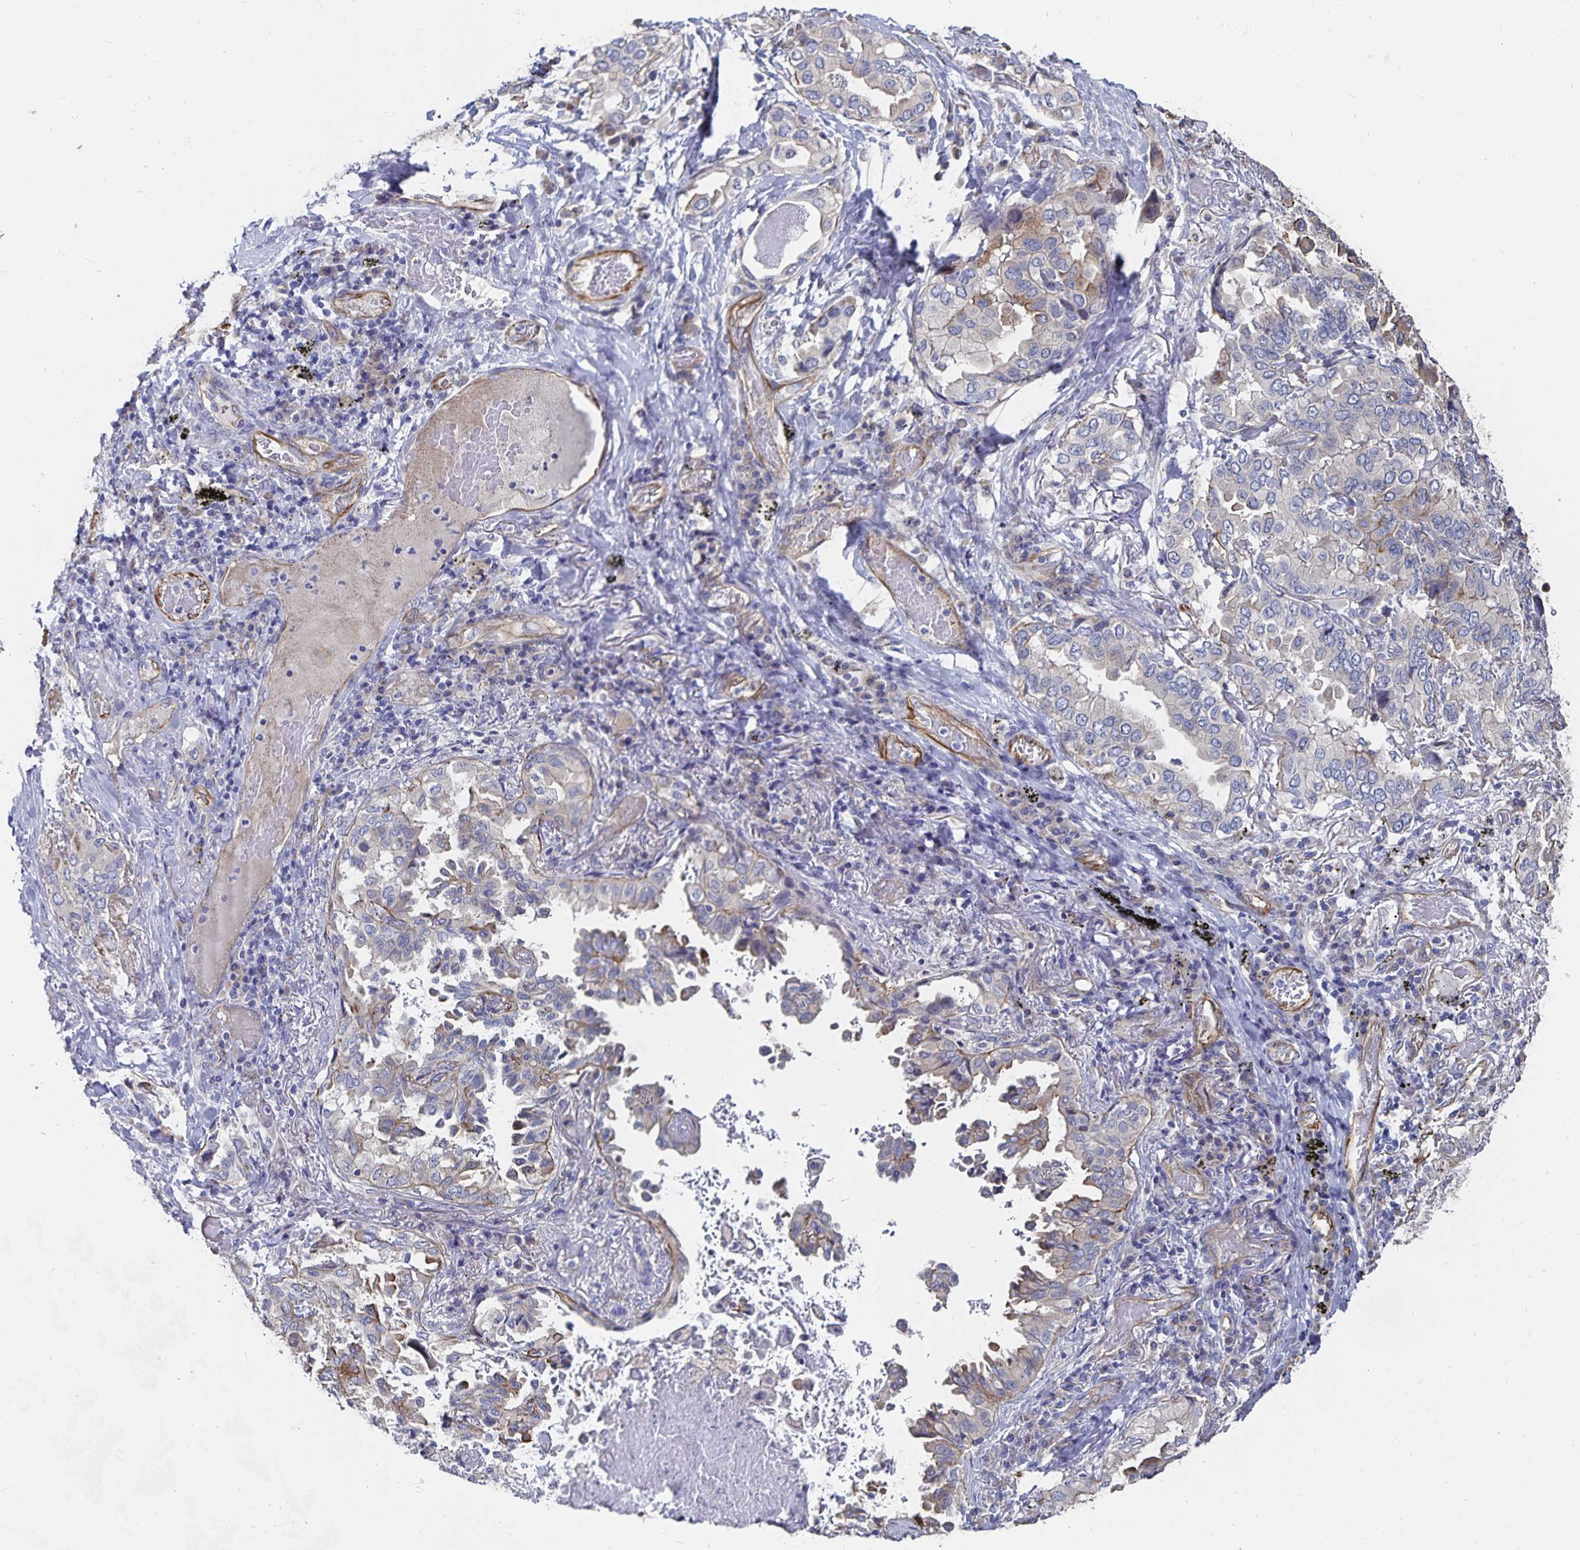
{"staining": {"intensity": "negative", "quantity": "none", "location": "none"}, "tissue": "lung cancer", "cell_type": "Tumor cells", "image_type": "cancer", "snomed": [{"axis": "morphology", "description": "Aneuploidy"}, {"axis": "morphology", "description": "Adenocarcinoma, NOS"}, {"axis": "morphology", "description": "Adenocarcinoma, metastatic, NOS"}, {"axis": "topography", "description": "Lymph node"}, {"axis": "topography", "description": "Lung"}], "caption": "Human adenocarcinoma (lung) stained for a protein using IHC demonstrates no staining in tumor cells.", "gene": "SSTR1", "patient": {"sex": "female", "age": 48}}